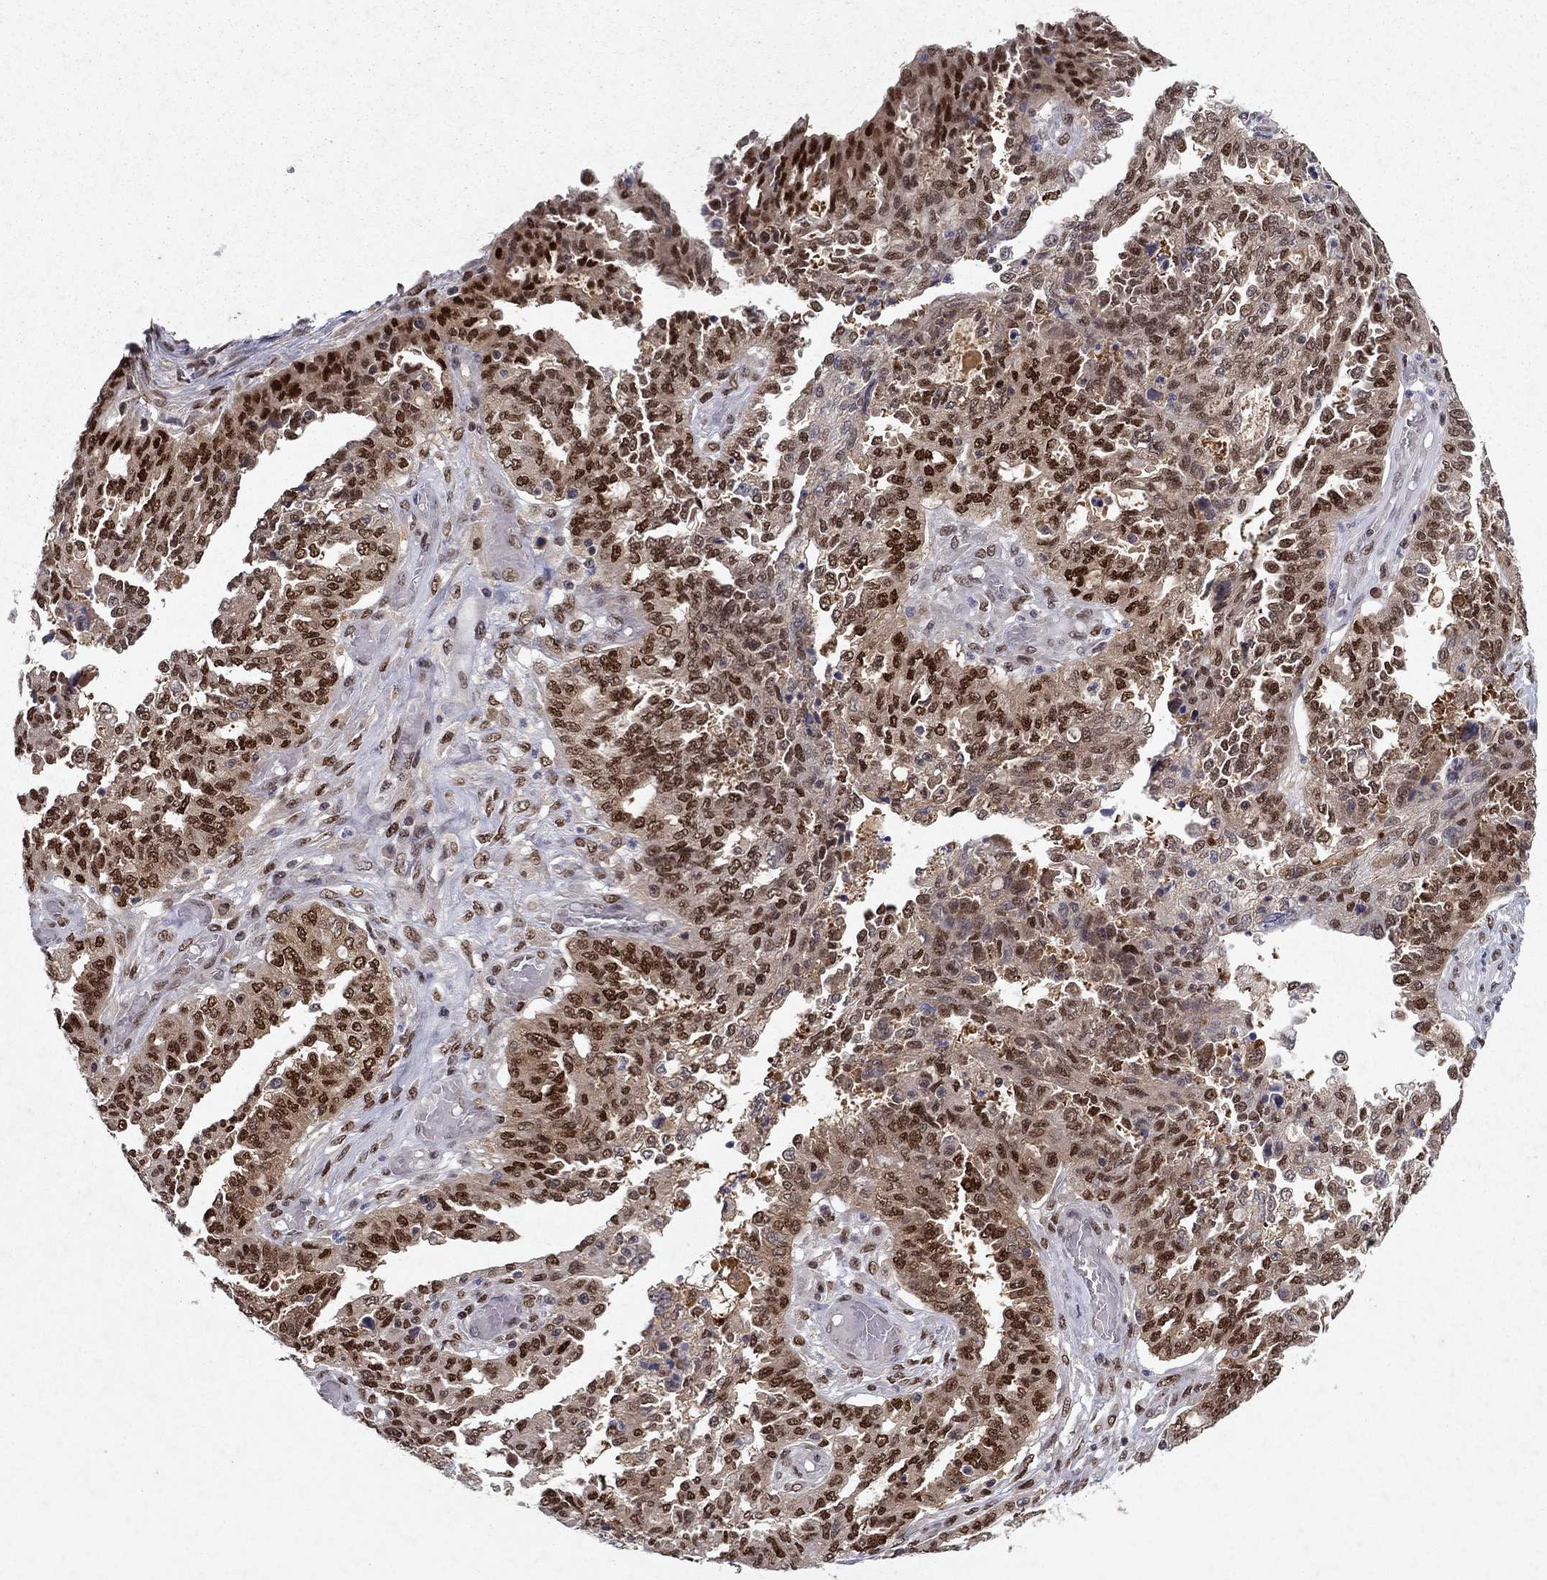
{"staining": {"intensity": "strong", "quantity": ">75%", "location": "nuclear"}, "tissue": "ovarian cancer", "cell_type": "Tumor cells", "image_type": "cancer", "snomed": [{"axis": "morphology", "description": "Cystadenocarcinoma, serous, NOS"}, {"axis": "topography", "description": "Ovary"}], "caption": "High-magnification brightfield microscopy of ovarian cancer (serous cystadenocarcinoma) stained with DAB (3,3'-diaminobenzidine) (brown) and counterstained with hematoxylin (blue). tumor cells exhibit strong nuclear positivity is identified in about>75% of cells. Immunohistochemistry stains the protein of interest in brown and the nuclei are stained blue.", "gene": "CRTC1", "patient": {"sex": "female", "age": 67}}